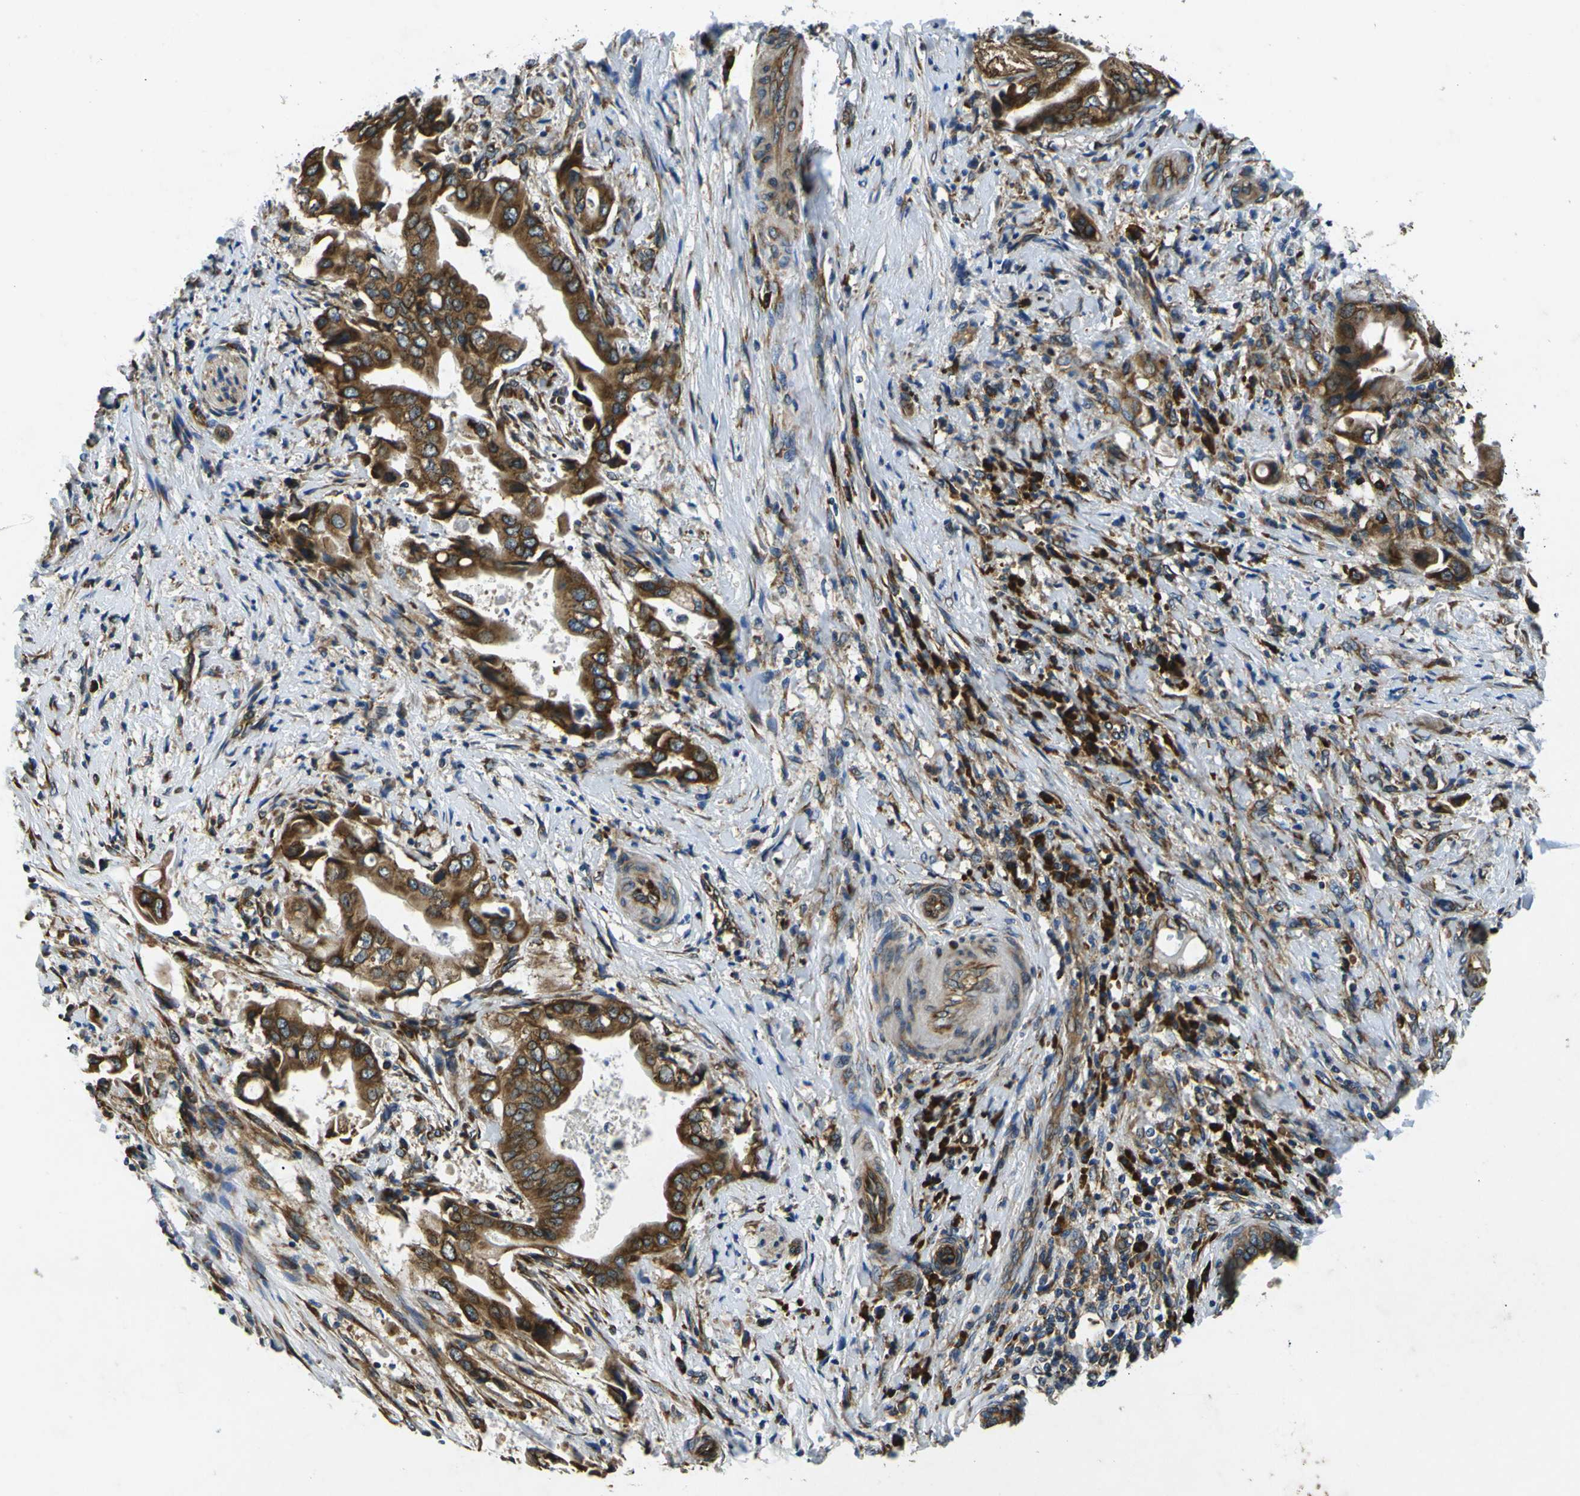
{"staining": {"intensity": "strong", "quantity": ">75%", "location": "cytoplasmic/membranous"}, "tissue": "liver cancer", "cell_type": "Tumor cells", "image_type": "cancer", "snomed": [{"axis": "morphology", "description": "Cholangiocarcinoma"}, {"axis": "topography", "description": "Liver"}], "caption": "About >75% of tumor cells in human liver cancer (cholangiocarcinoma) demonstrate strong cytoplasmic/membranous protein staining as visualized by brown immunohistochemical staining.", "gene": "RPSA", "patient": {"sex": "male", "age": 58}}